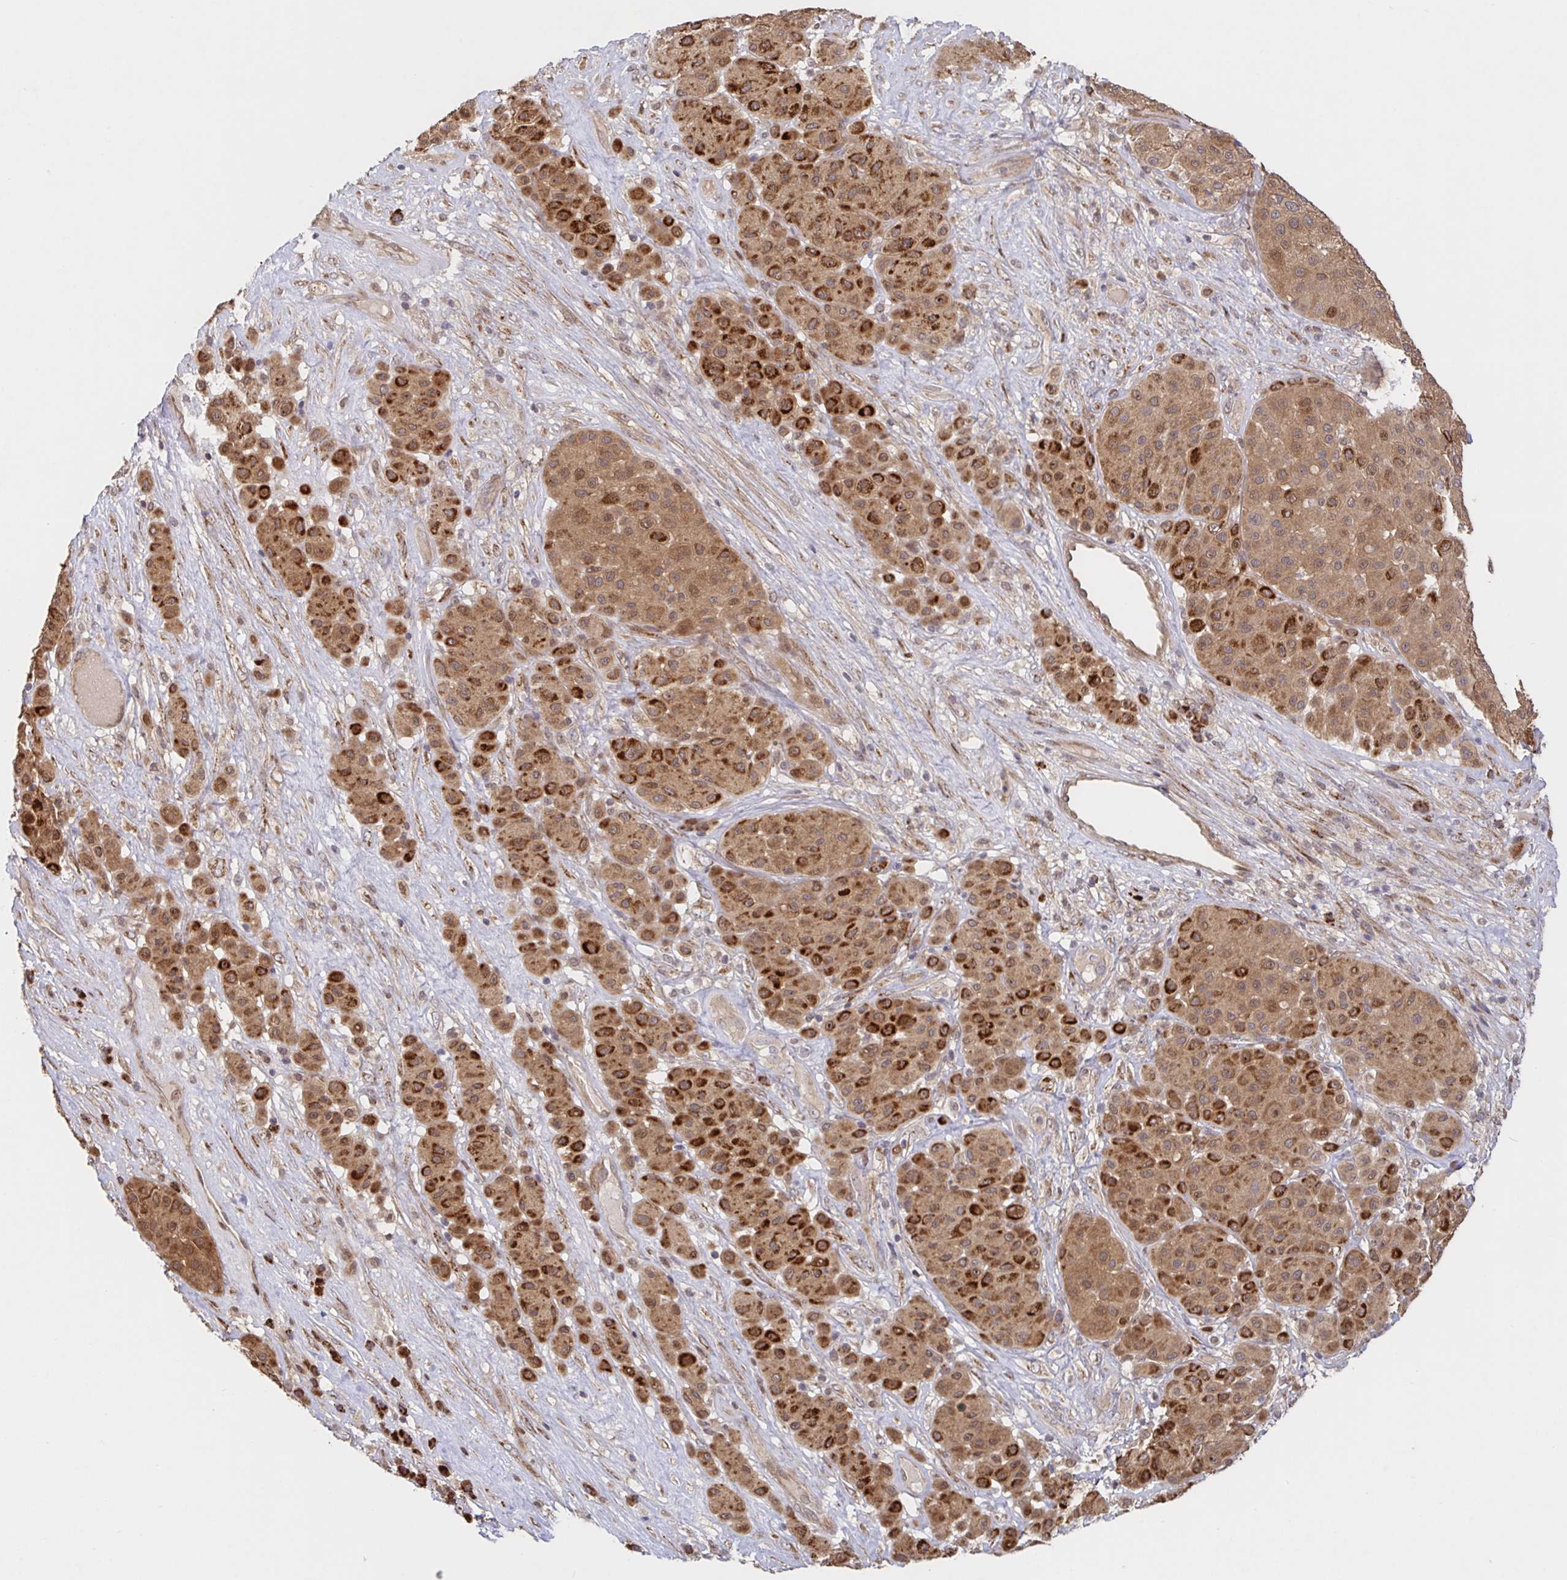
{"staining": {"intensity": "moderate", "quantity": ">75%", "location": "cytoplasmic/membranous,nuclear"}, "tissue": "melanoma", "cell_type": "Tumor cells", "image_type": "cancer", "snomed": [{"axis": "morphology", "description": "Malignant melanoma, Metastatic site"}, {"axis": "topography", "description": "Smooth muscle"}], "caption": "Malignant melanoma (metastatic site) stained with immunohistochemistry (IHC) exhibits moderate cytoplasmic/membranous and nuclear staining in about >75% of tumor cells. (Brightfield microscopy of DAB IHC at high magnification).", "gene": "AACS", "patient": {"sex": "male", "age": 41}}